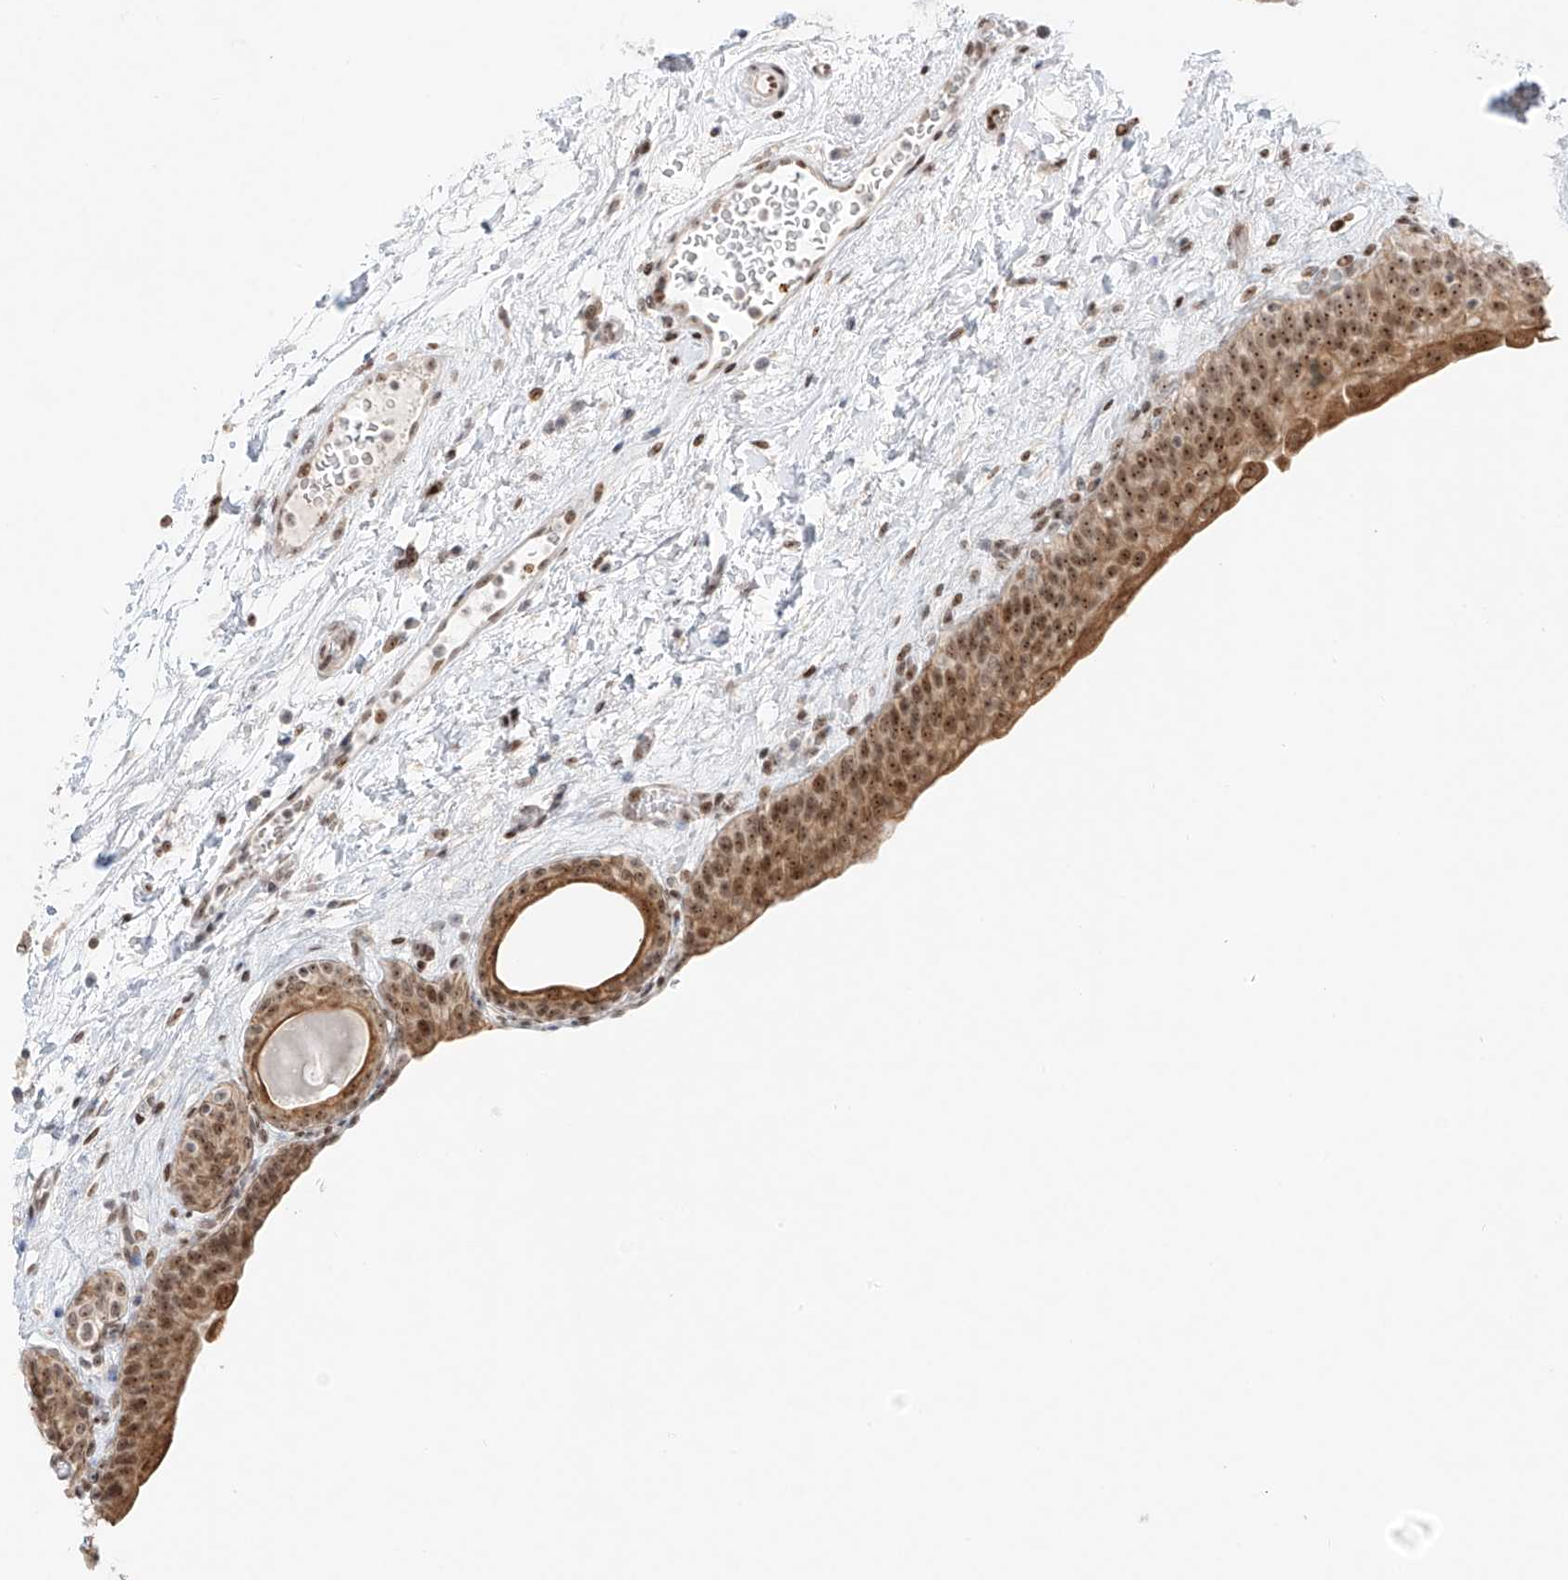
{"staining": {"intensity": "moderate", "quantity": ">75%", "location": "cytoplasmic/membranous,nuclear"}, "tissue": "urinary bladder", "cell_type": "Urothelial cells", "image_type": "normal", "snomed": [{"axis": "morphology", "description": "Normal tissue, NOS"}, {"axis": "topography", "description": "Urinary bladder"}], "caption": "A histopathology image showing moderate cytoplasmic/membranous,nuclear expression in about >75% of urothelial cells in unremarkable urinary bladder, as visualized by brown immunohistochemical staining.", "gene": "ZNF512", "patient": {"sex": "male", "age": 83}}